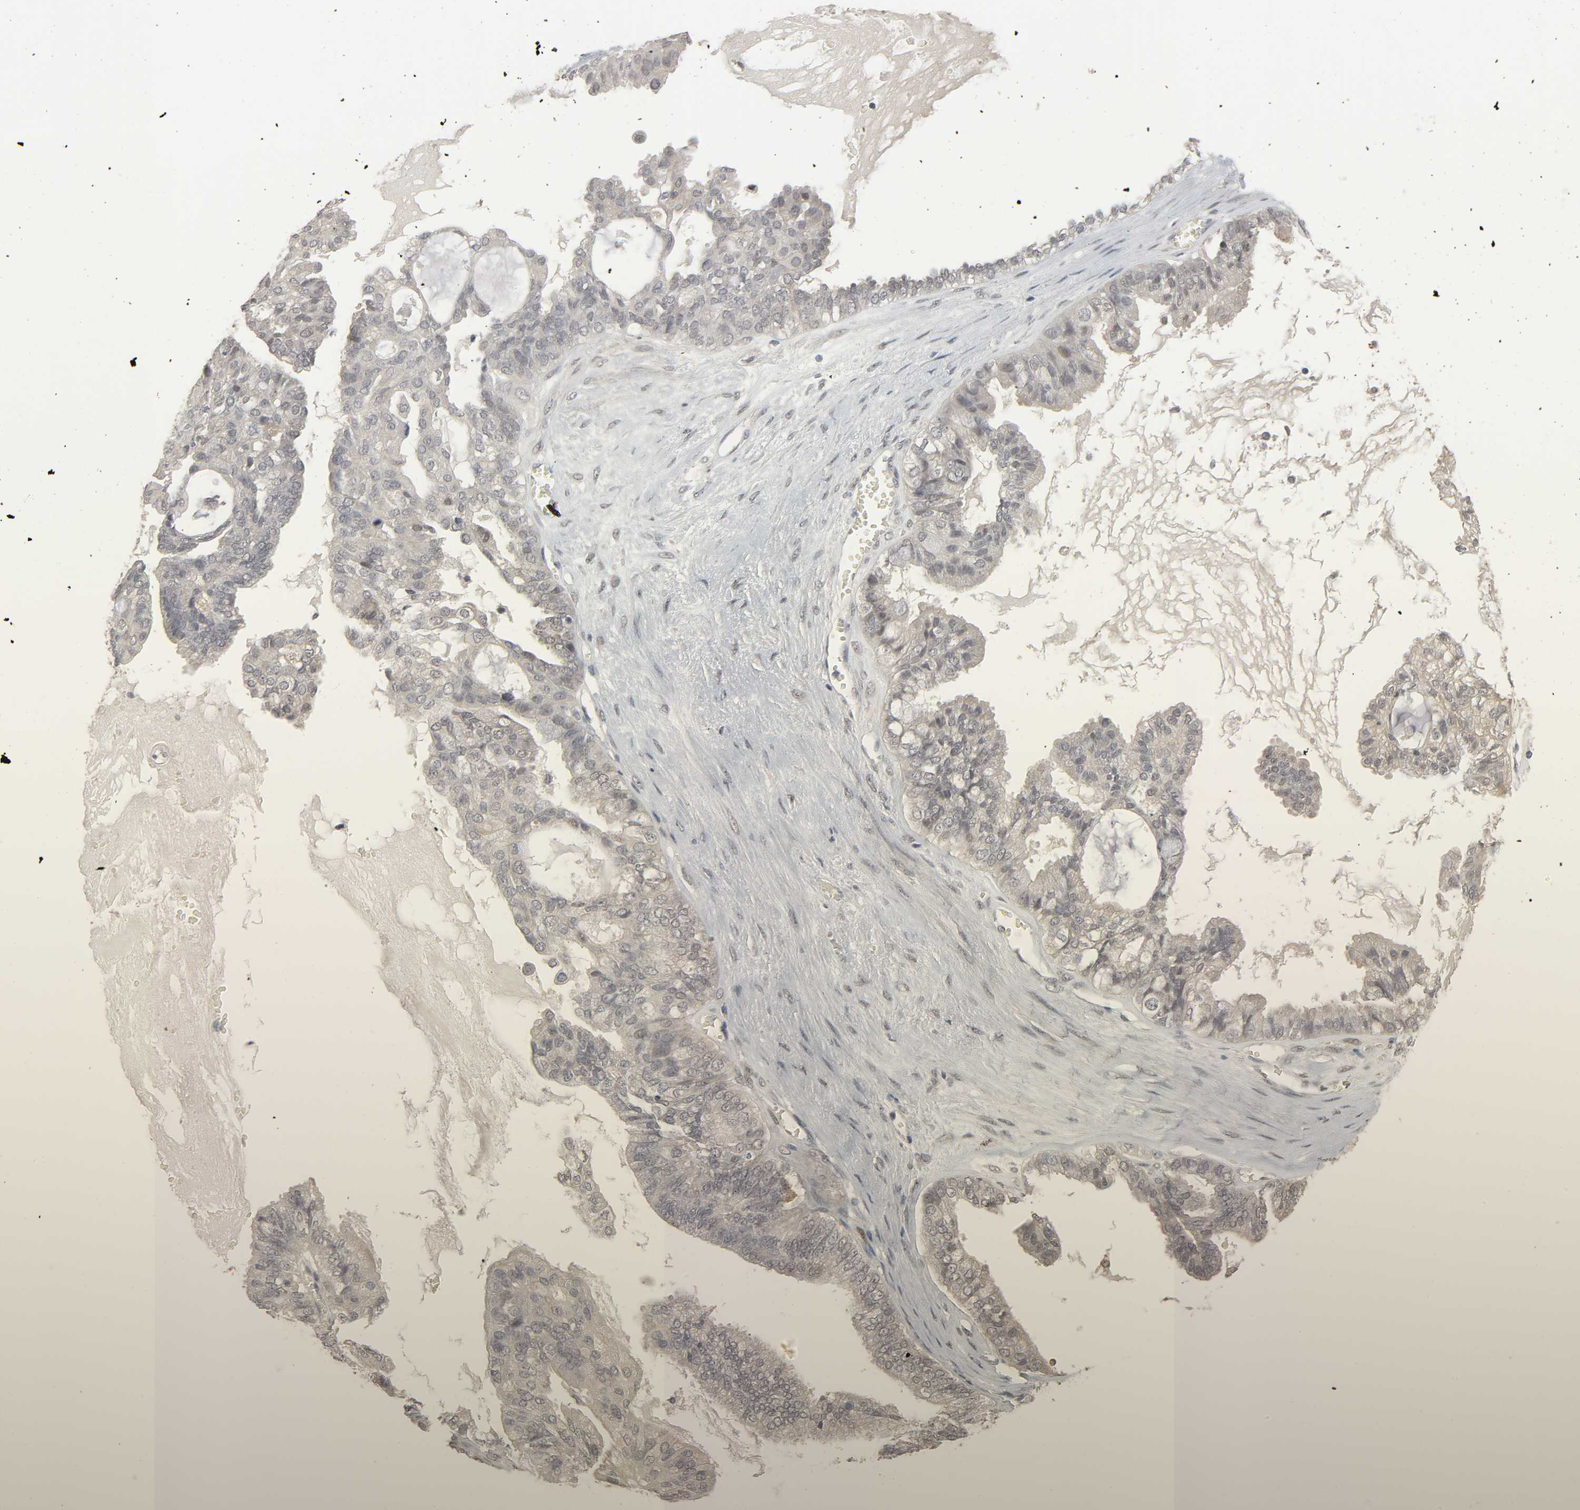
{"staining": {"intensity": "negative", "quantity": "none", "location": "none"}, "tissue": "ovarian cancer", "cell_type": "Tumor cells", "image_type": "cancer", "snomed": [{"axis": "morphology", "description": "Carcinoma, NOS"}, {"axis": "morphology", "description": "Carcinoma, endometroid"}, {"axis": "topography", "description": "Ovary"}], "caption": "This is an IHC photomicrograph of ovarian carcinoma. There is no staining in tumor cells.", "gene": "ZNF222", "patient": {"sex": "female", "age": 50}}